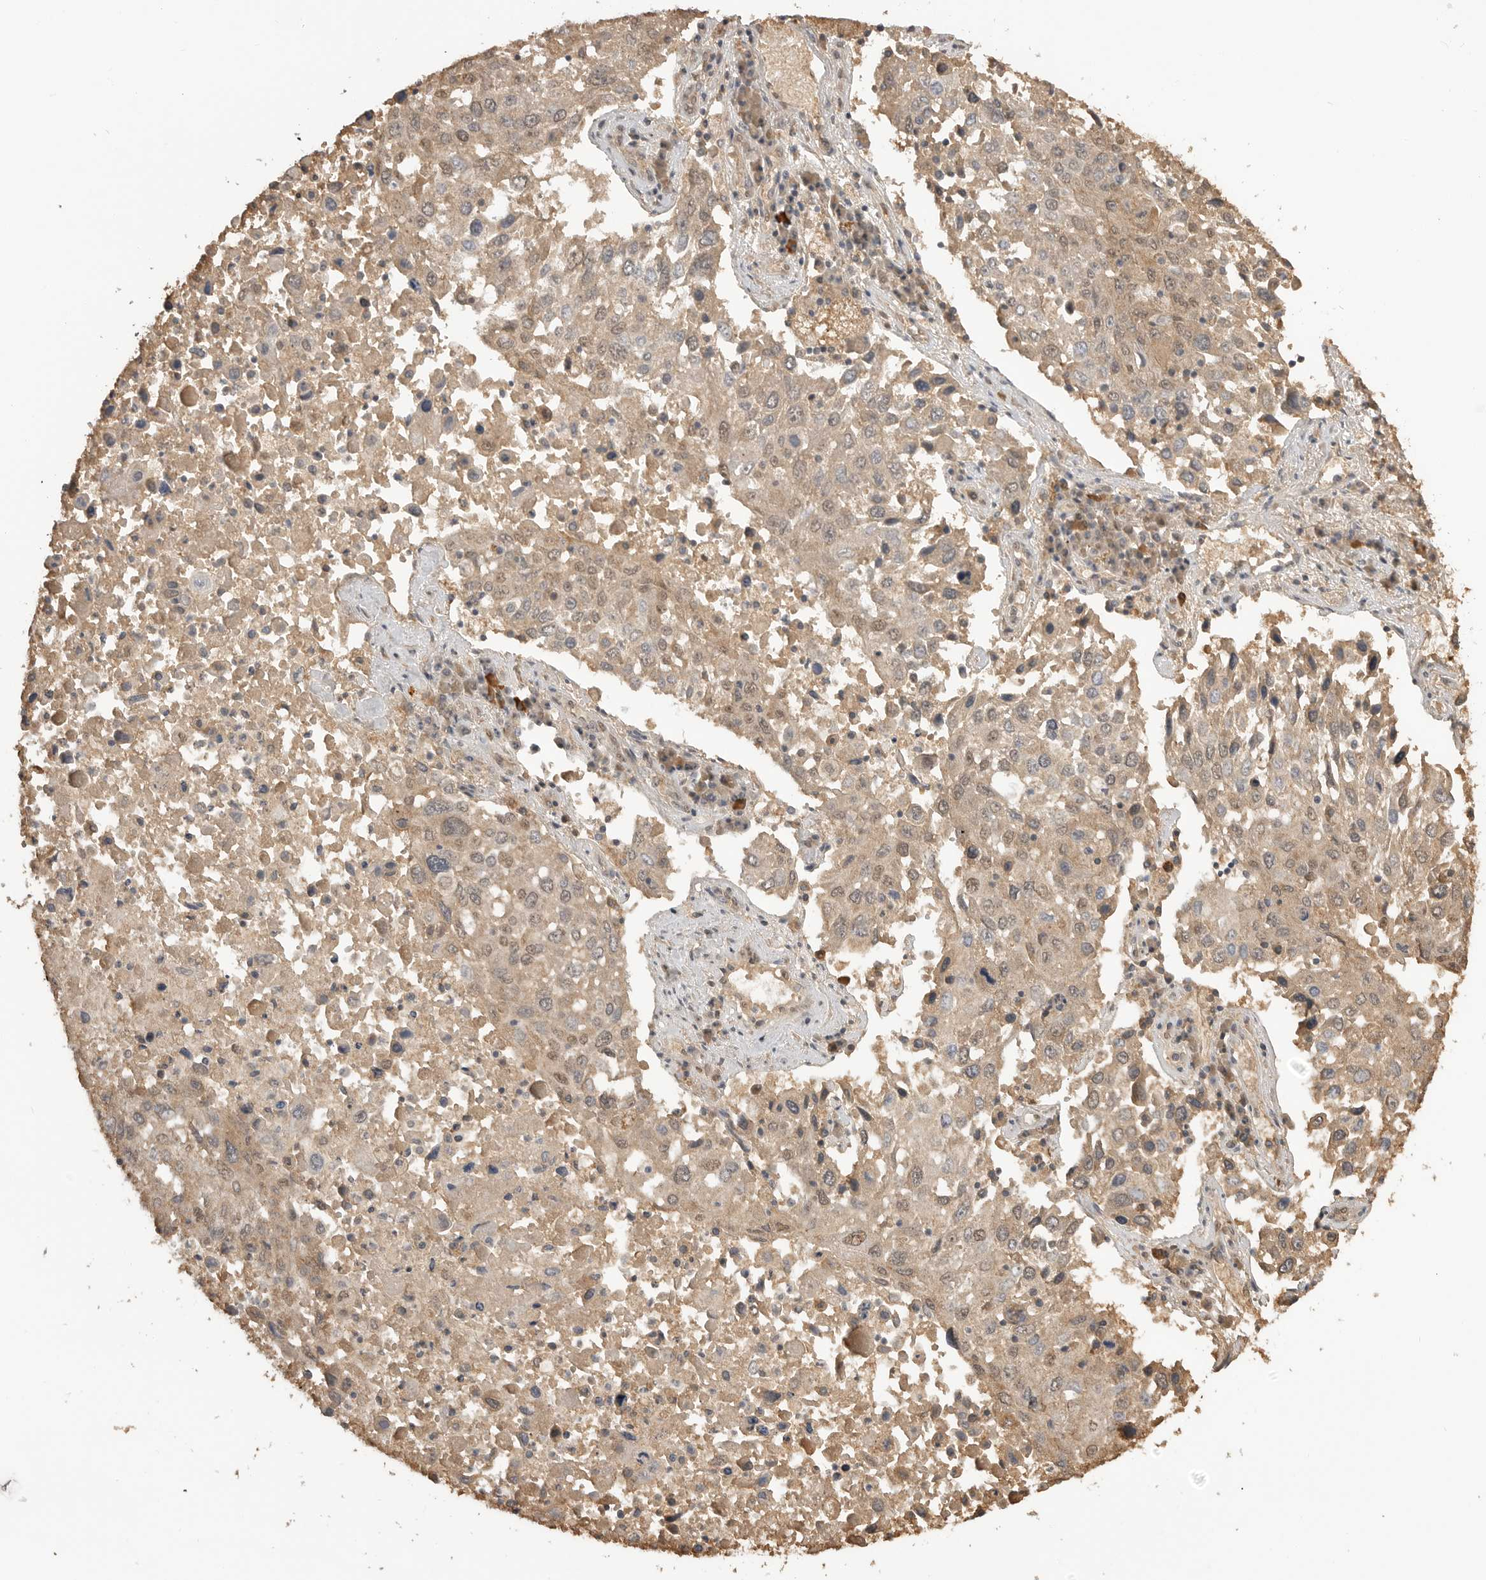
{"staining": {"intensity": "weak", "quantity": ">75%", "location": "cytoplasmic/membranous,nuclear"}, "tissue": "lung cancer", "cell_type": "Tumor cells", "image_type": "cancer", "snomed": [{"axis": "morphology", "description": "Squamous cell carcinoma, NOS"}, {"axis": "topography", "description": "Lung"}], "caption": "Tumor cells reveal weak cytoplasmic/membranous and nuclear staining in about >75% of cells in squamous cell carcinoma (lung).", "gene": "ASPSCR1", "patient": {"sex": "male", "age": 65}}